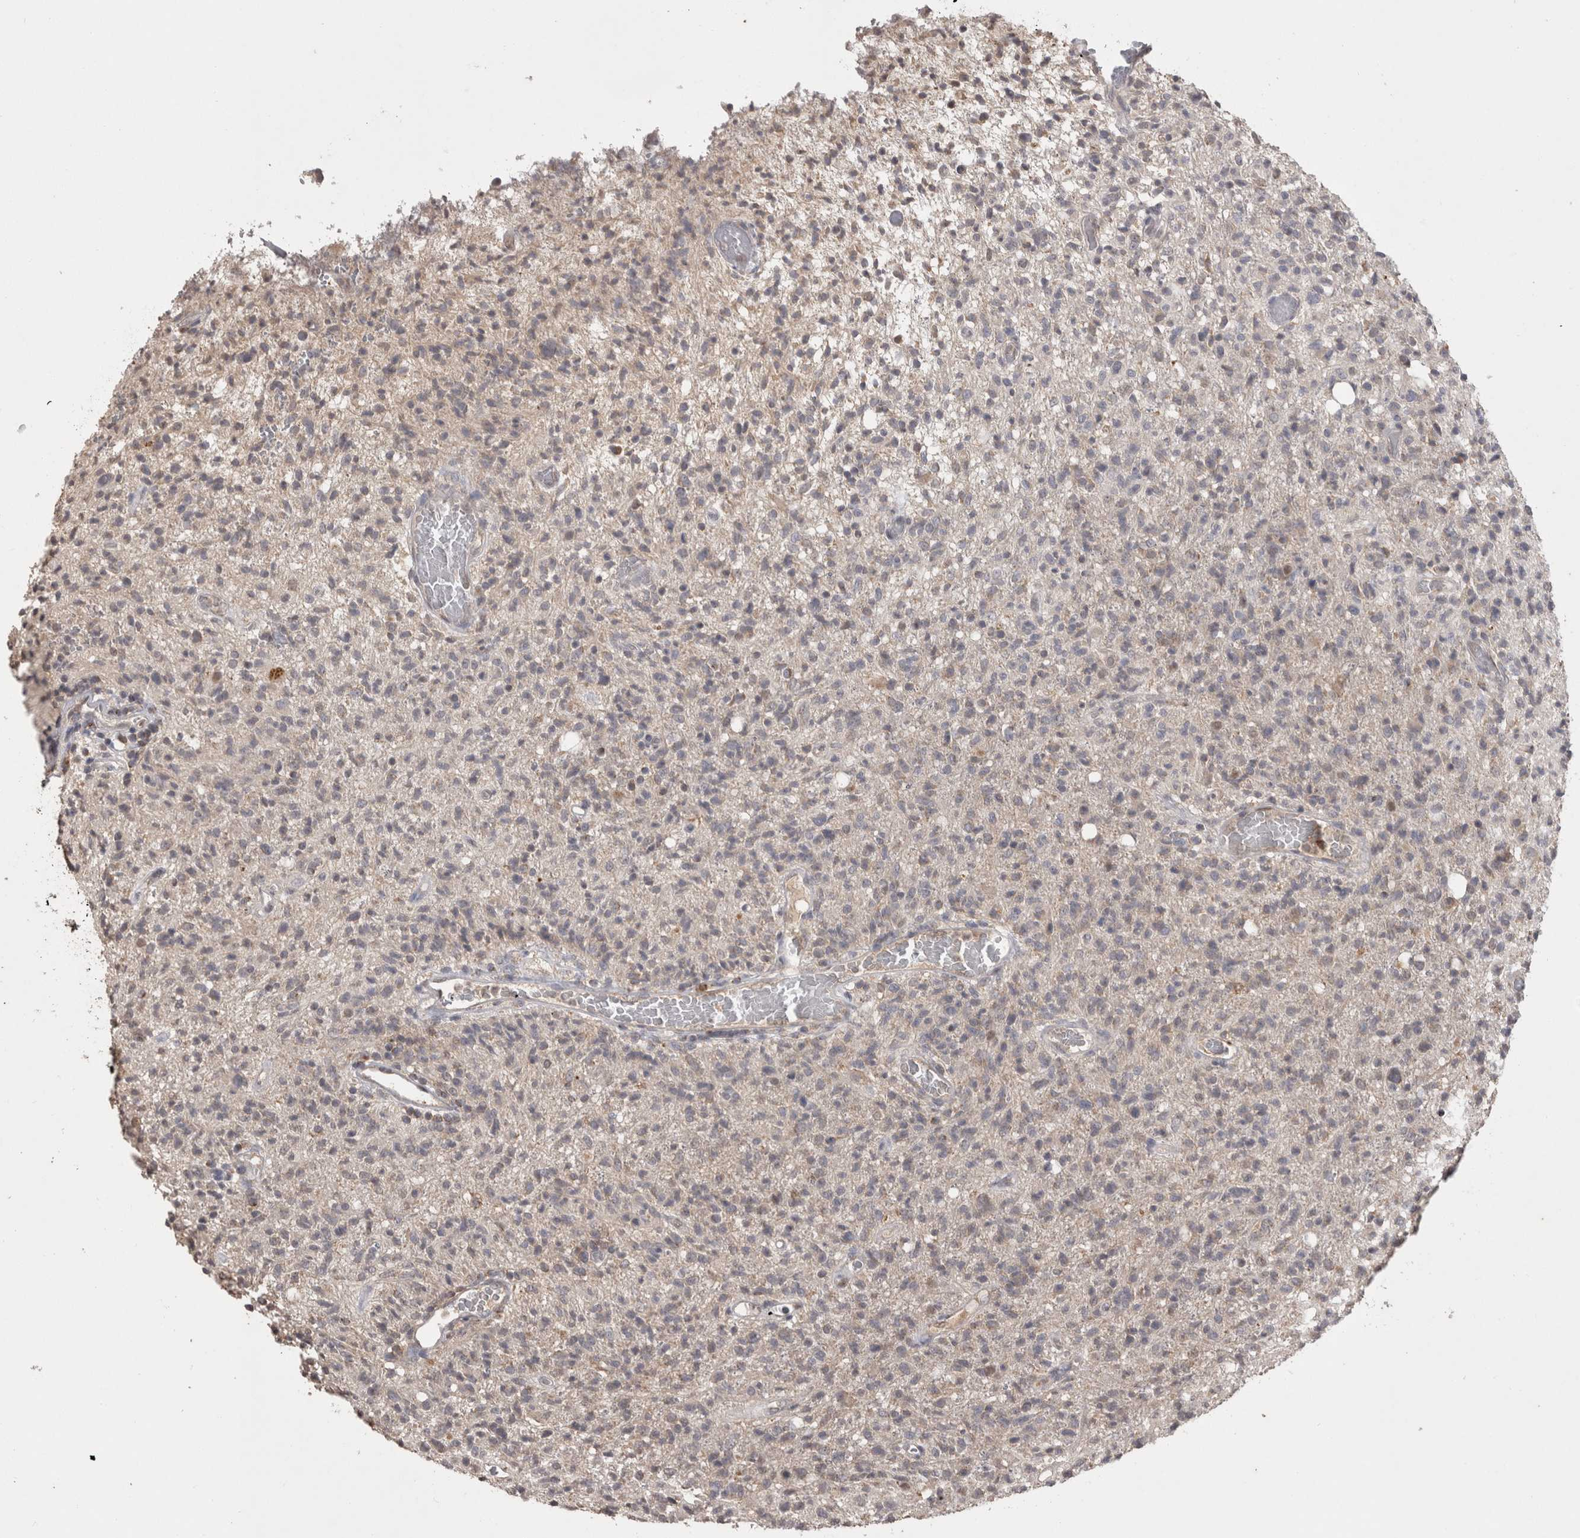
{"staining": {"intensity": "negative", "quantity": "none", "location": "none"}, "tissue": "glioma", "cell_type": "Tumor cells", "image_type": "cancer", "snomed": [{"axis": "morphology", "description": "Glioma, malignant, High grade"}, {"axis": "topography", "description": "Brain"}], "caption": "Tumor cells are negative for protein expression in human malignant glioma (high-grade).", "gene": "PREP", "patient": {"sex": "female", "age": 57}}